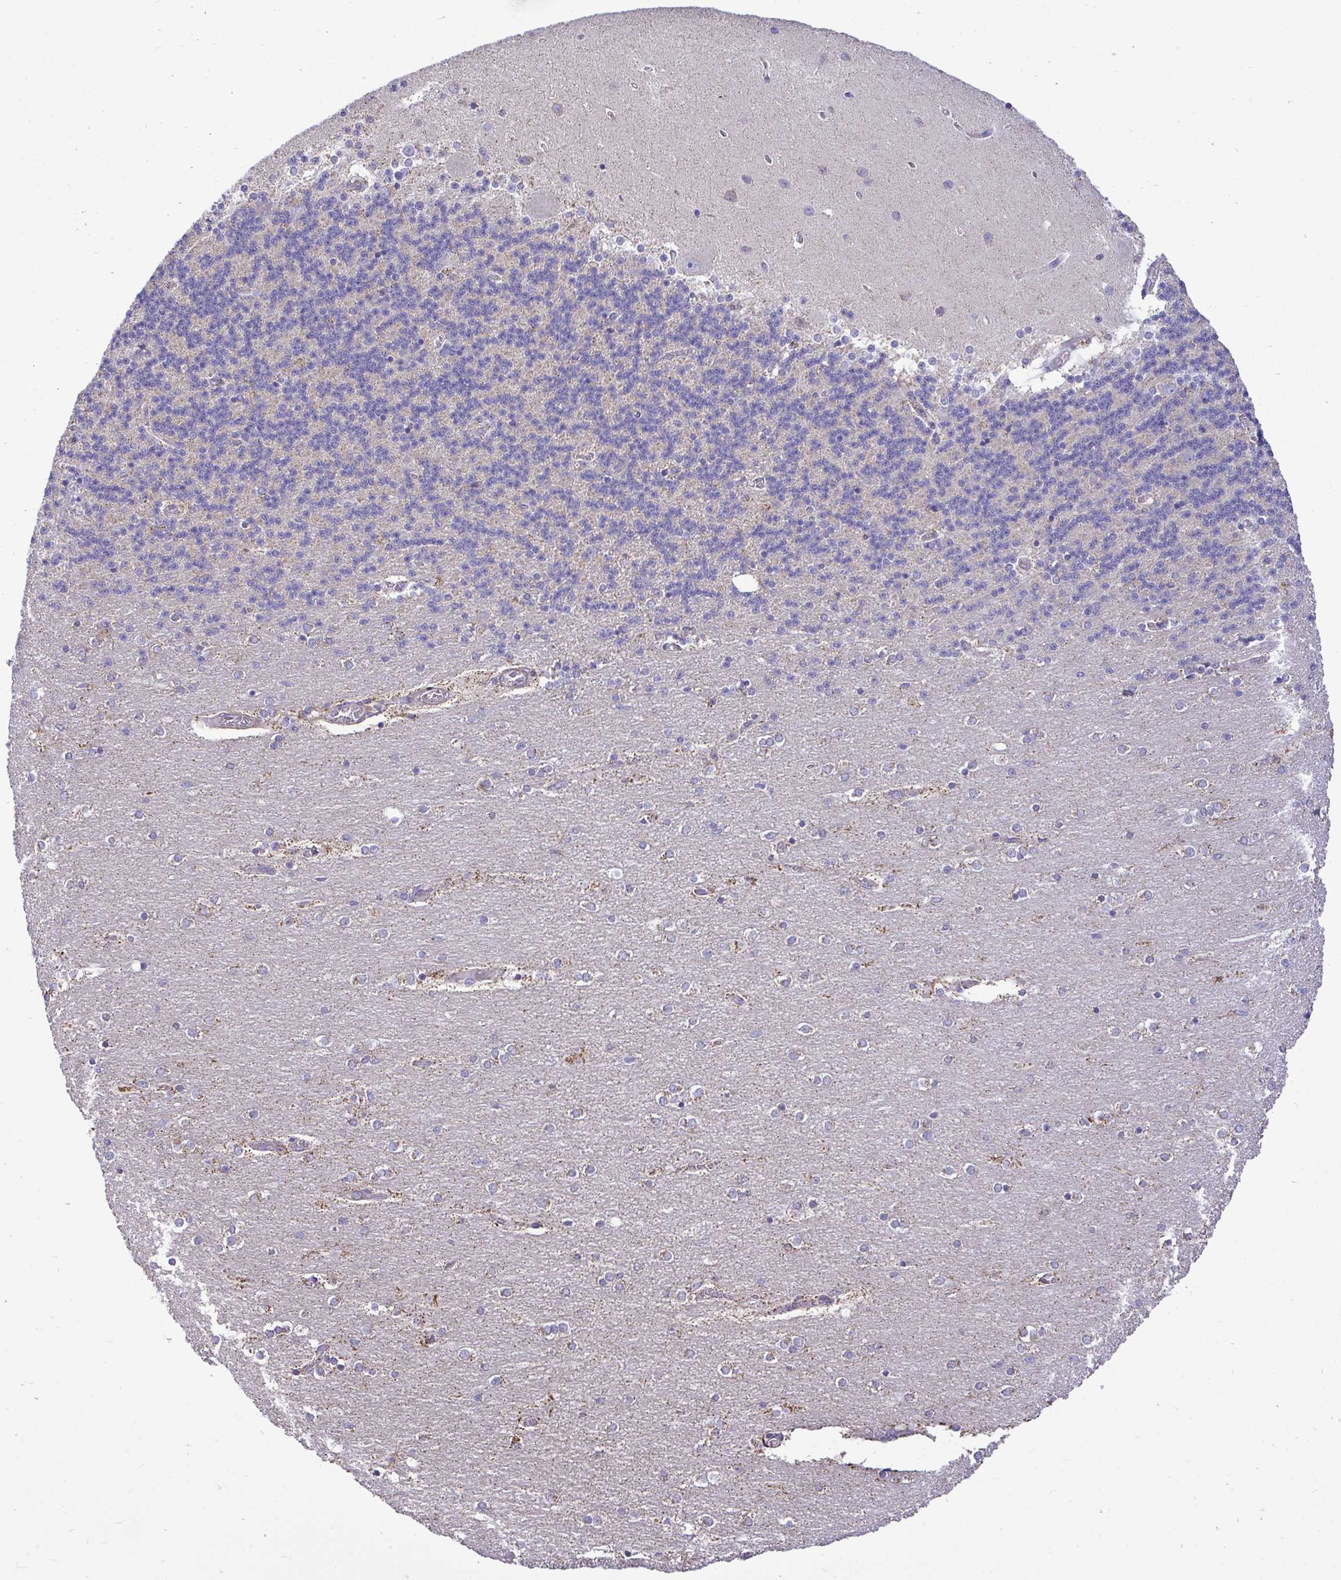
{"staining": {"intensity": "negative", "quantity": "none", "location": "none"}, "tissue": "cerebellum", "cell_type": "Cells in granular layer", "image_type": "normal", "snomed": [{"axis": "morphology", "description": "Normal tissue, NOS"}, {"axis": "topography", "description": "Cerebellum"}], "caption": "Cerebellum was stained to show a protein in brown. There is no significant expression in cells in granular layer.", "gene": "ENSG00000269547", "patient": {"sex": "female", "age": 54}}